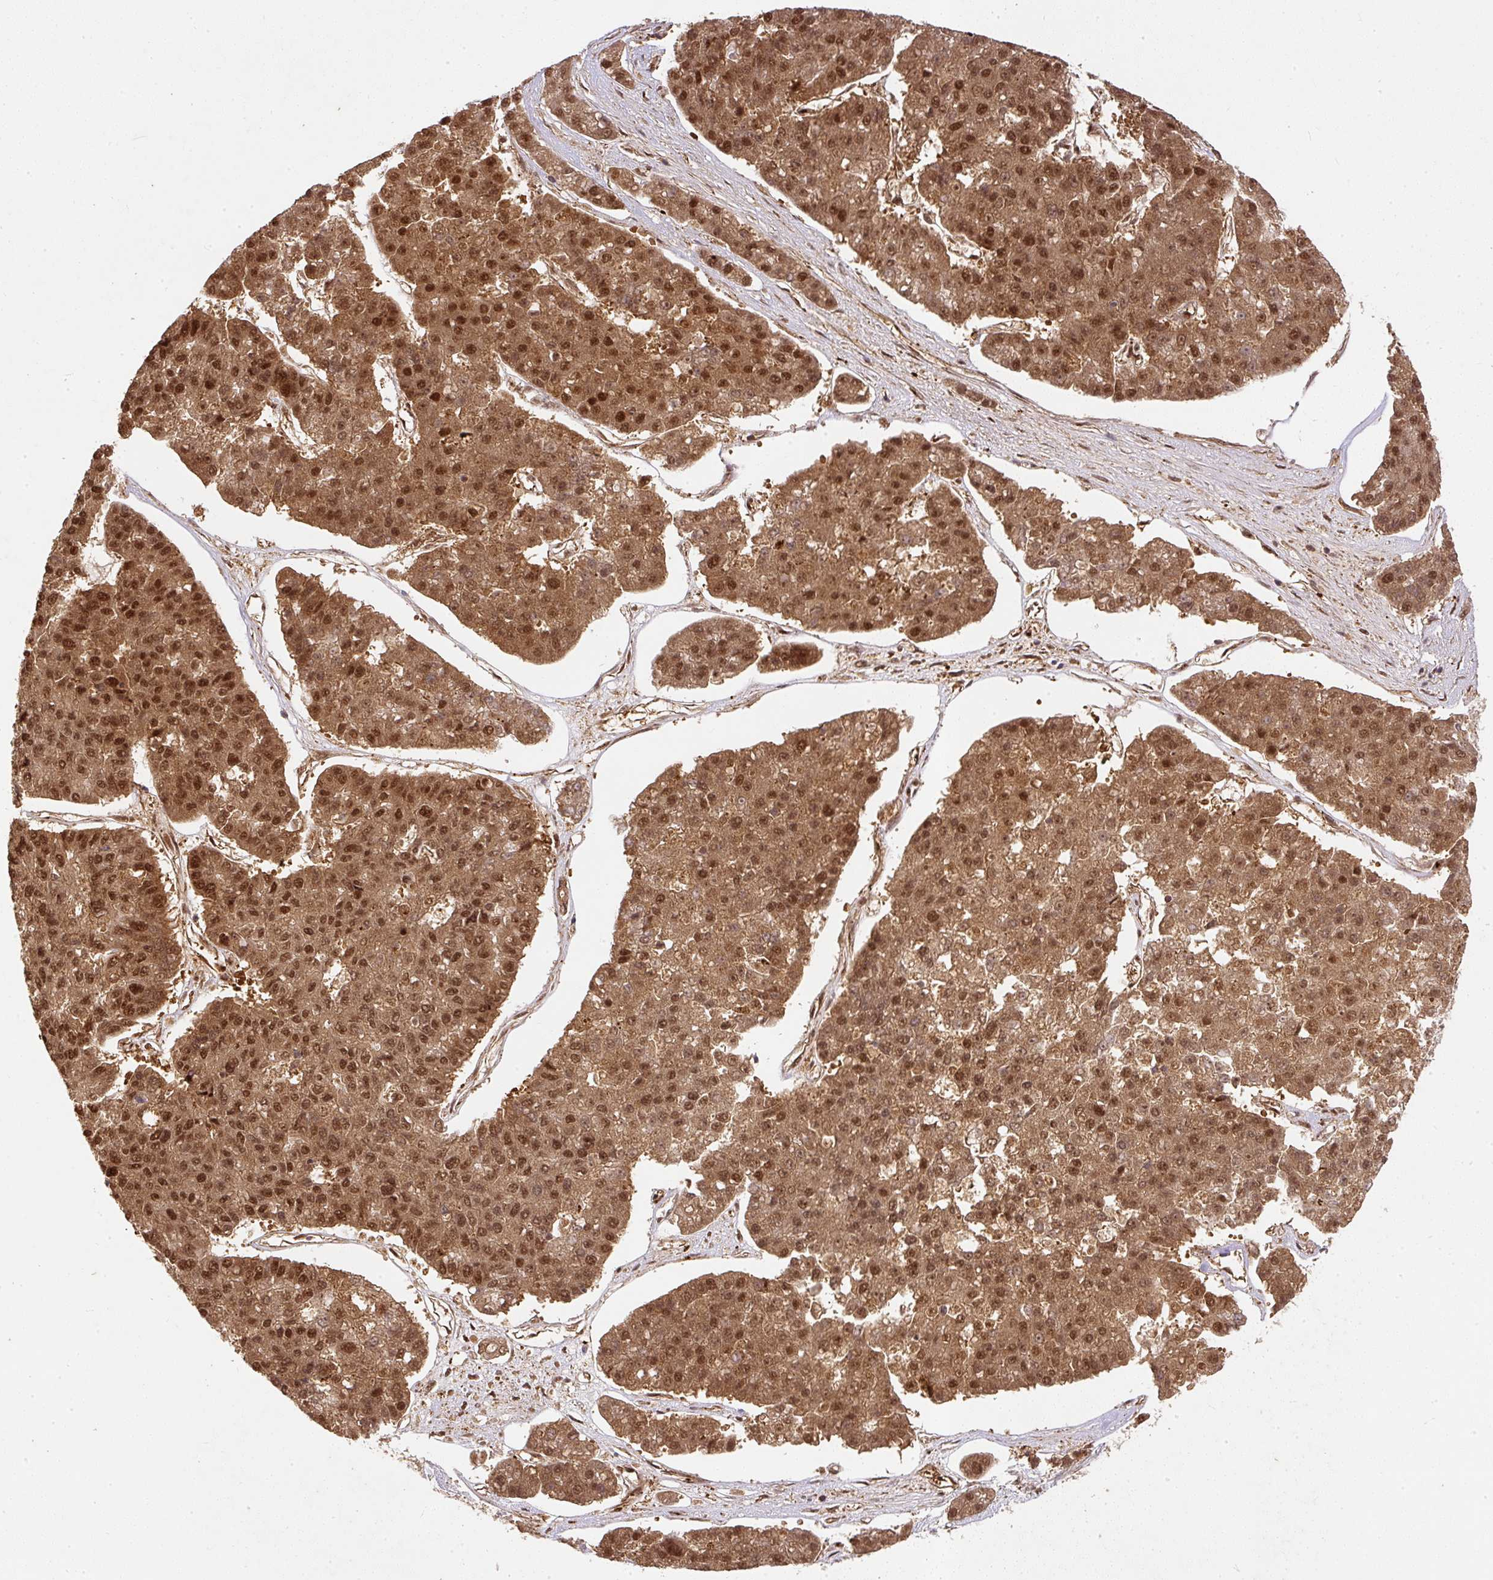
{"staining": {"intensity": "moderate", "quantity": ">75%", "location": "cytoplasmic/membranous,nuclear"}, "tissue": "pancreatic cancer", "cell_type": "Tumor cells", "image_type": "cancer", "snomed": [{"axis": "morphology", "description": "Adenocarcinoma, NOS"}, {"axis": "topography", "description": "Pancreas"}], "caption": "Protein staining of pancreatic cancer (adenocarcinoma) tissue shows moderate cytoplasmic/membranous and nuclear staining in approximately >75% of tumor cells.", "gene": "PSMD1", "patient": {"sex": "male", "age": 50}}